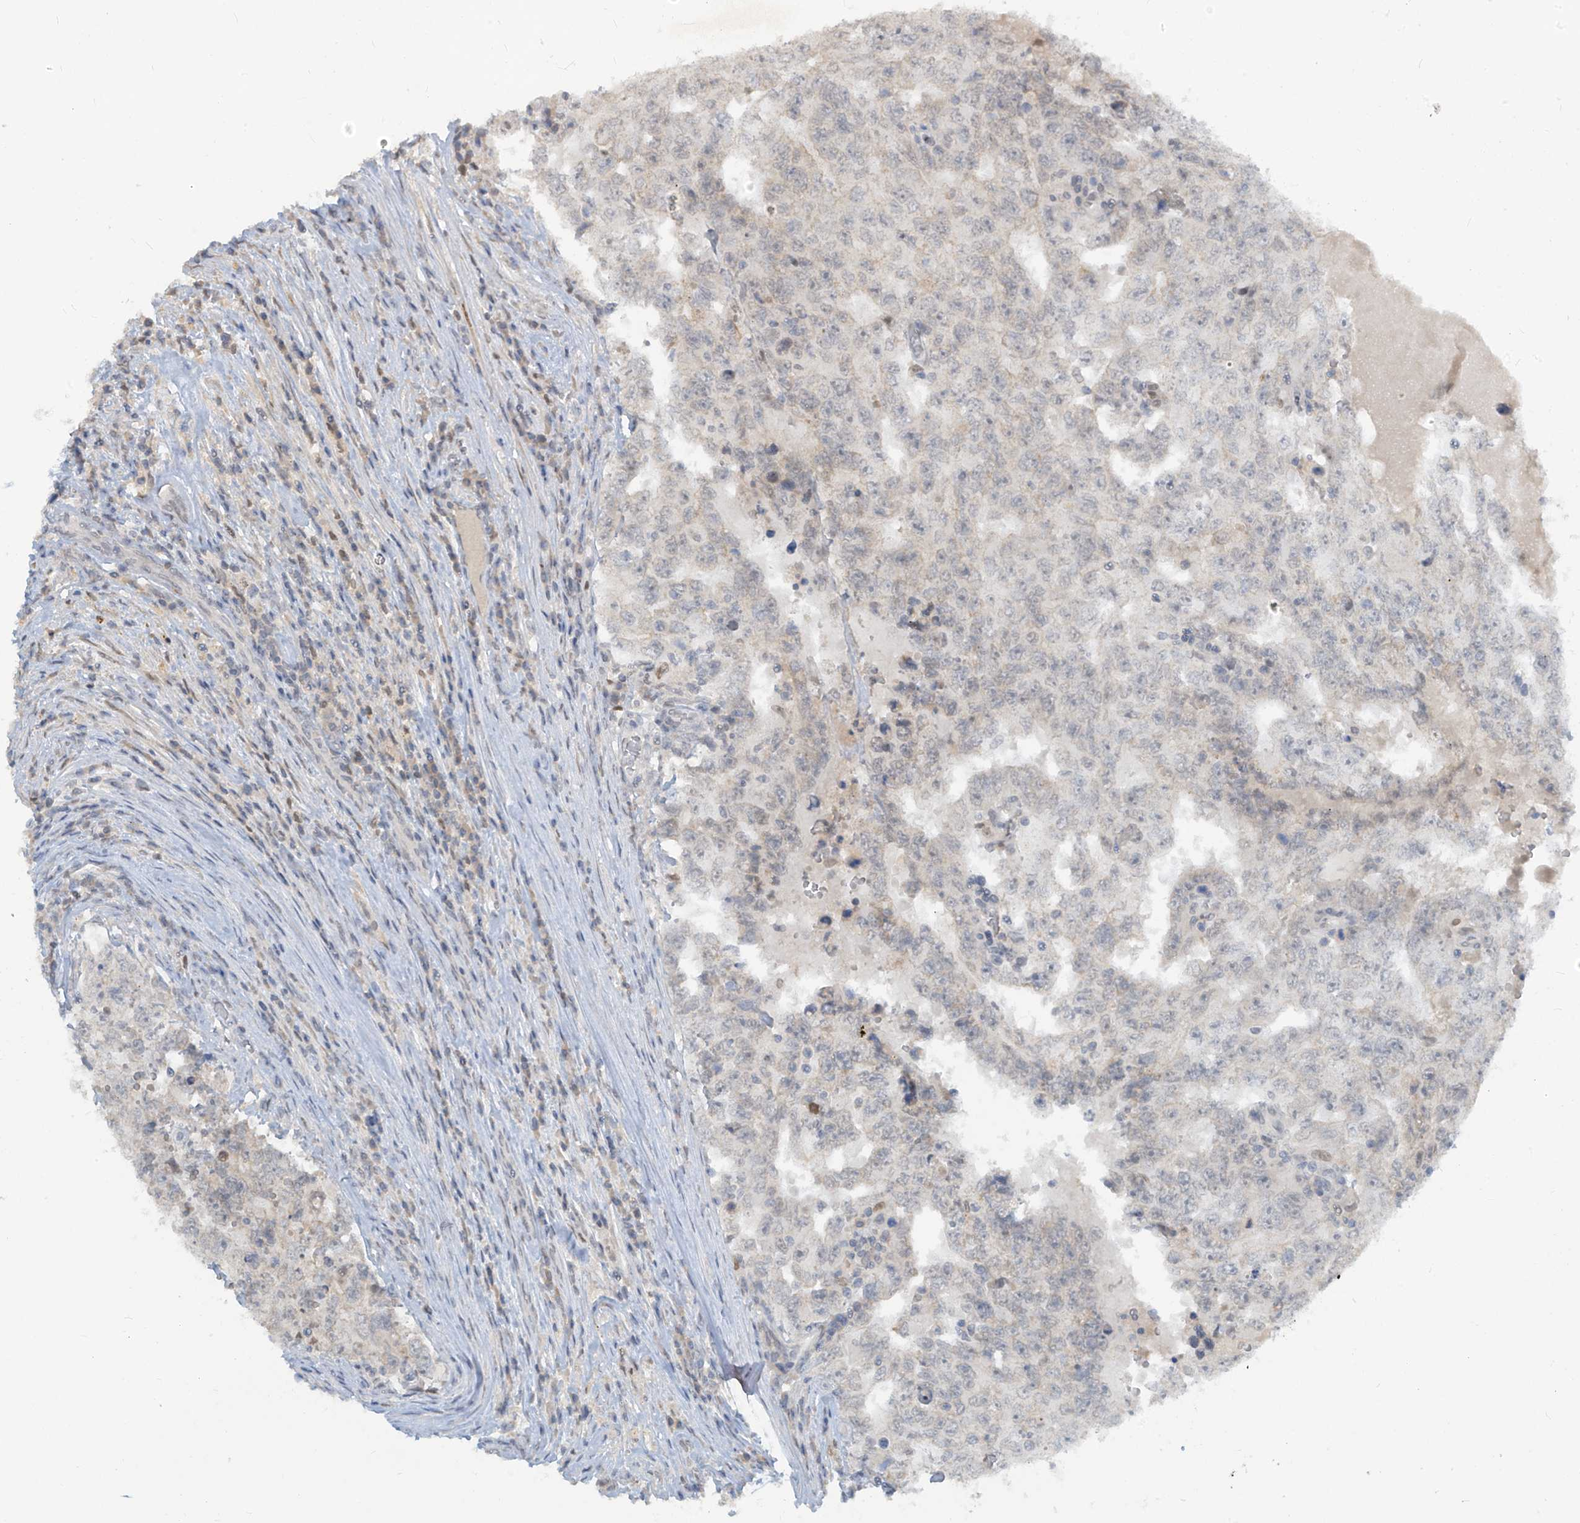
{"staining": {"intensity": "weak", "quantity": "<25%", "location": "nuclear"}, "tissue": "testis cancer", "cell_type": "Tumor cells", "image_type": "cancer", "snomed": [{"axis": "morphology", "description": "Carcinoma, Embryonal, NOS"}, {"axis": "topography", "description": "Testis"}], "caption": "Immunohistochemical staining of testis cancer displays no significant expression in tumor cells.", "gene": "METAP1D", "patient": {"sex": "male", "age": 26}}